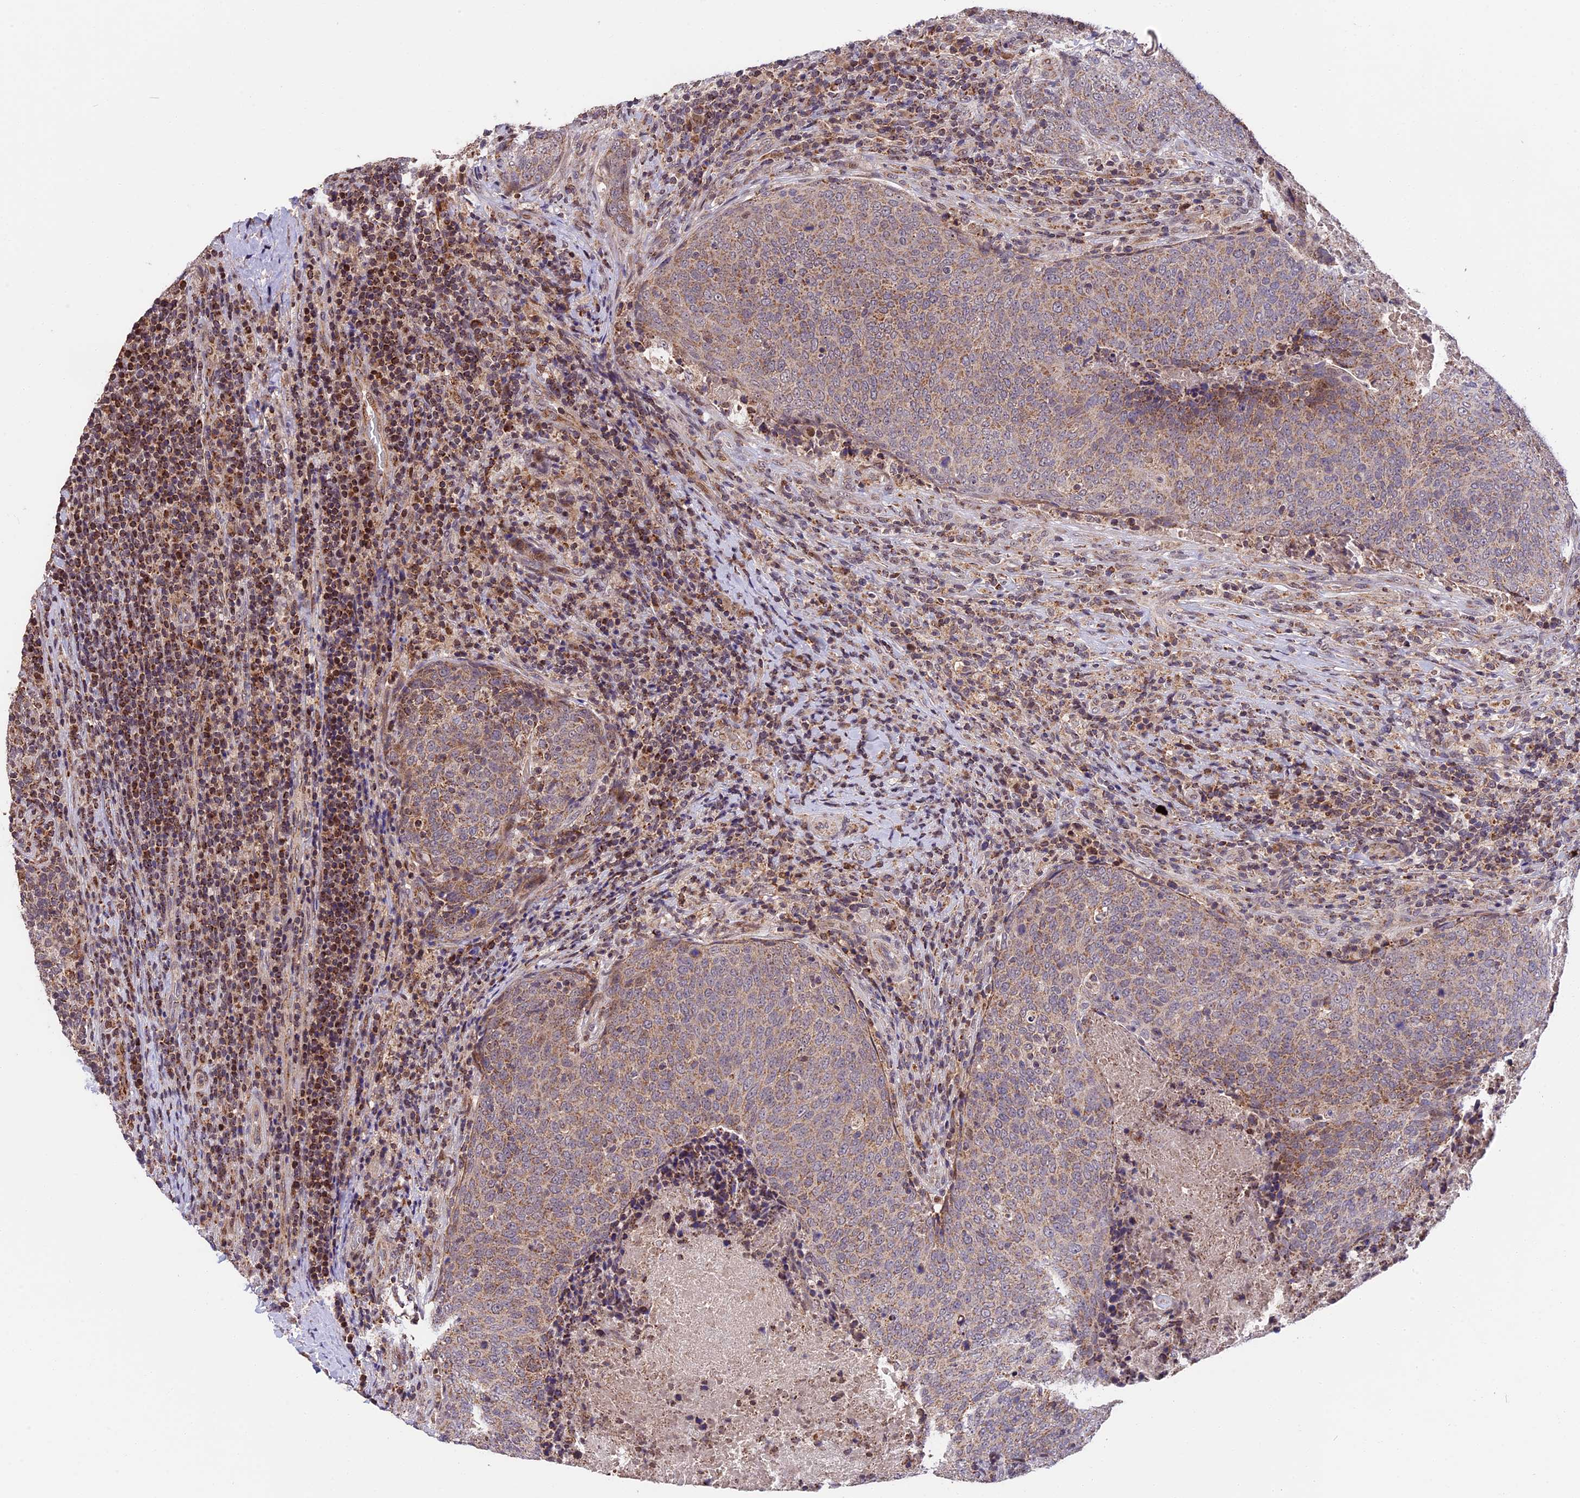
{"staining": {"intensity": "moderate", "quantity": "25%-75%", "location": "cytoplasmic/membranous"}, "tissue": "head and neck cancer", "cell_type": "Tumor cells", "image_type": "cancer", "snomed": [{"axis": "morphology", "description": "Squamous cell carcinoma, NOS"}, {"axis": "morphology", "description": "Squamous cell carcinoma, metastatic, NOS"}, {"axis": "topography", "description": "Lymph node"}, {"axis": "topography", "description": "Head-Neck"}], "caption": "The immunohistochemical stain highlights moderate cytoplasmic/membranous positivity in tumor cells of head and neck cancer tissue. (DAB = brown stain, brightfield microscopy at high magnification).", "gene": "RERGL", "patient": {"sex": "male", "age": 62}}